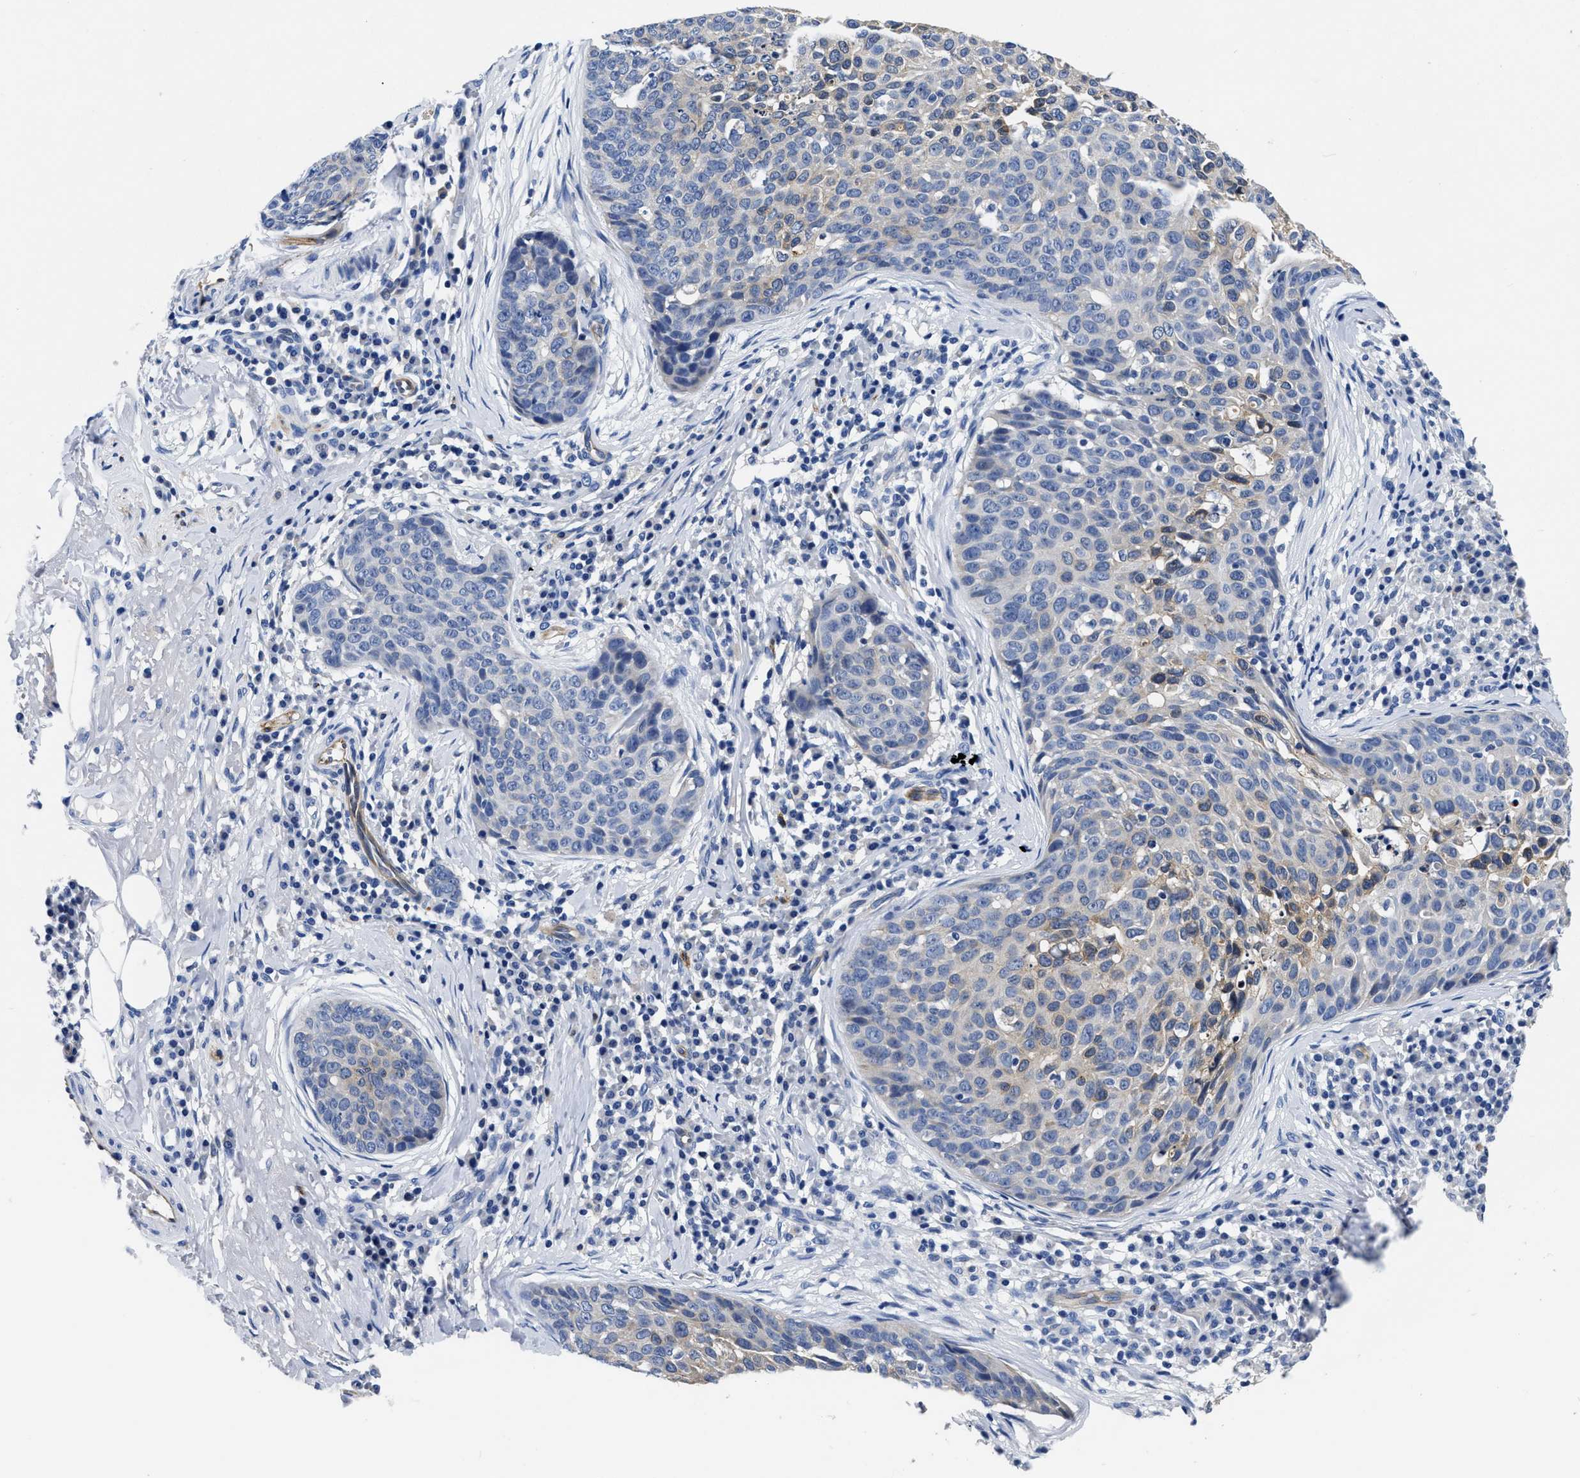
{"staining": {"intensity": "weak", "quantity": "25%-75%", "location": "cytoplasmic/membranous"}, "tissue": "skin cancer", "cell_type": "Tumor cells", "image_type": "cancer", "snomed": [{"axis": "morphology", "description": "Squamous cell carcinoma in situ, NOS"}, {"axis": "morphology", "description": "Squamous cell carcinoma, NOS"}, {"axis": "topography", "description": "Skin"}], "caption": "High-magnification brightfield microscopy of squamous cell carcinoma in situ (skin) stained with DAB (3,3'-diaminobenzidine) (brown) and counterstained with hematoxylin (blue). tumor cells exhibit weak cytoplasmic/membranous expression is identified in approximately25%-75% of cells.", "gene": "SLC35F1", "patient": {"sex": "male", "age": 93}}